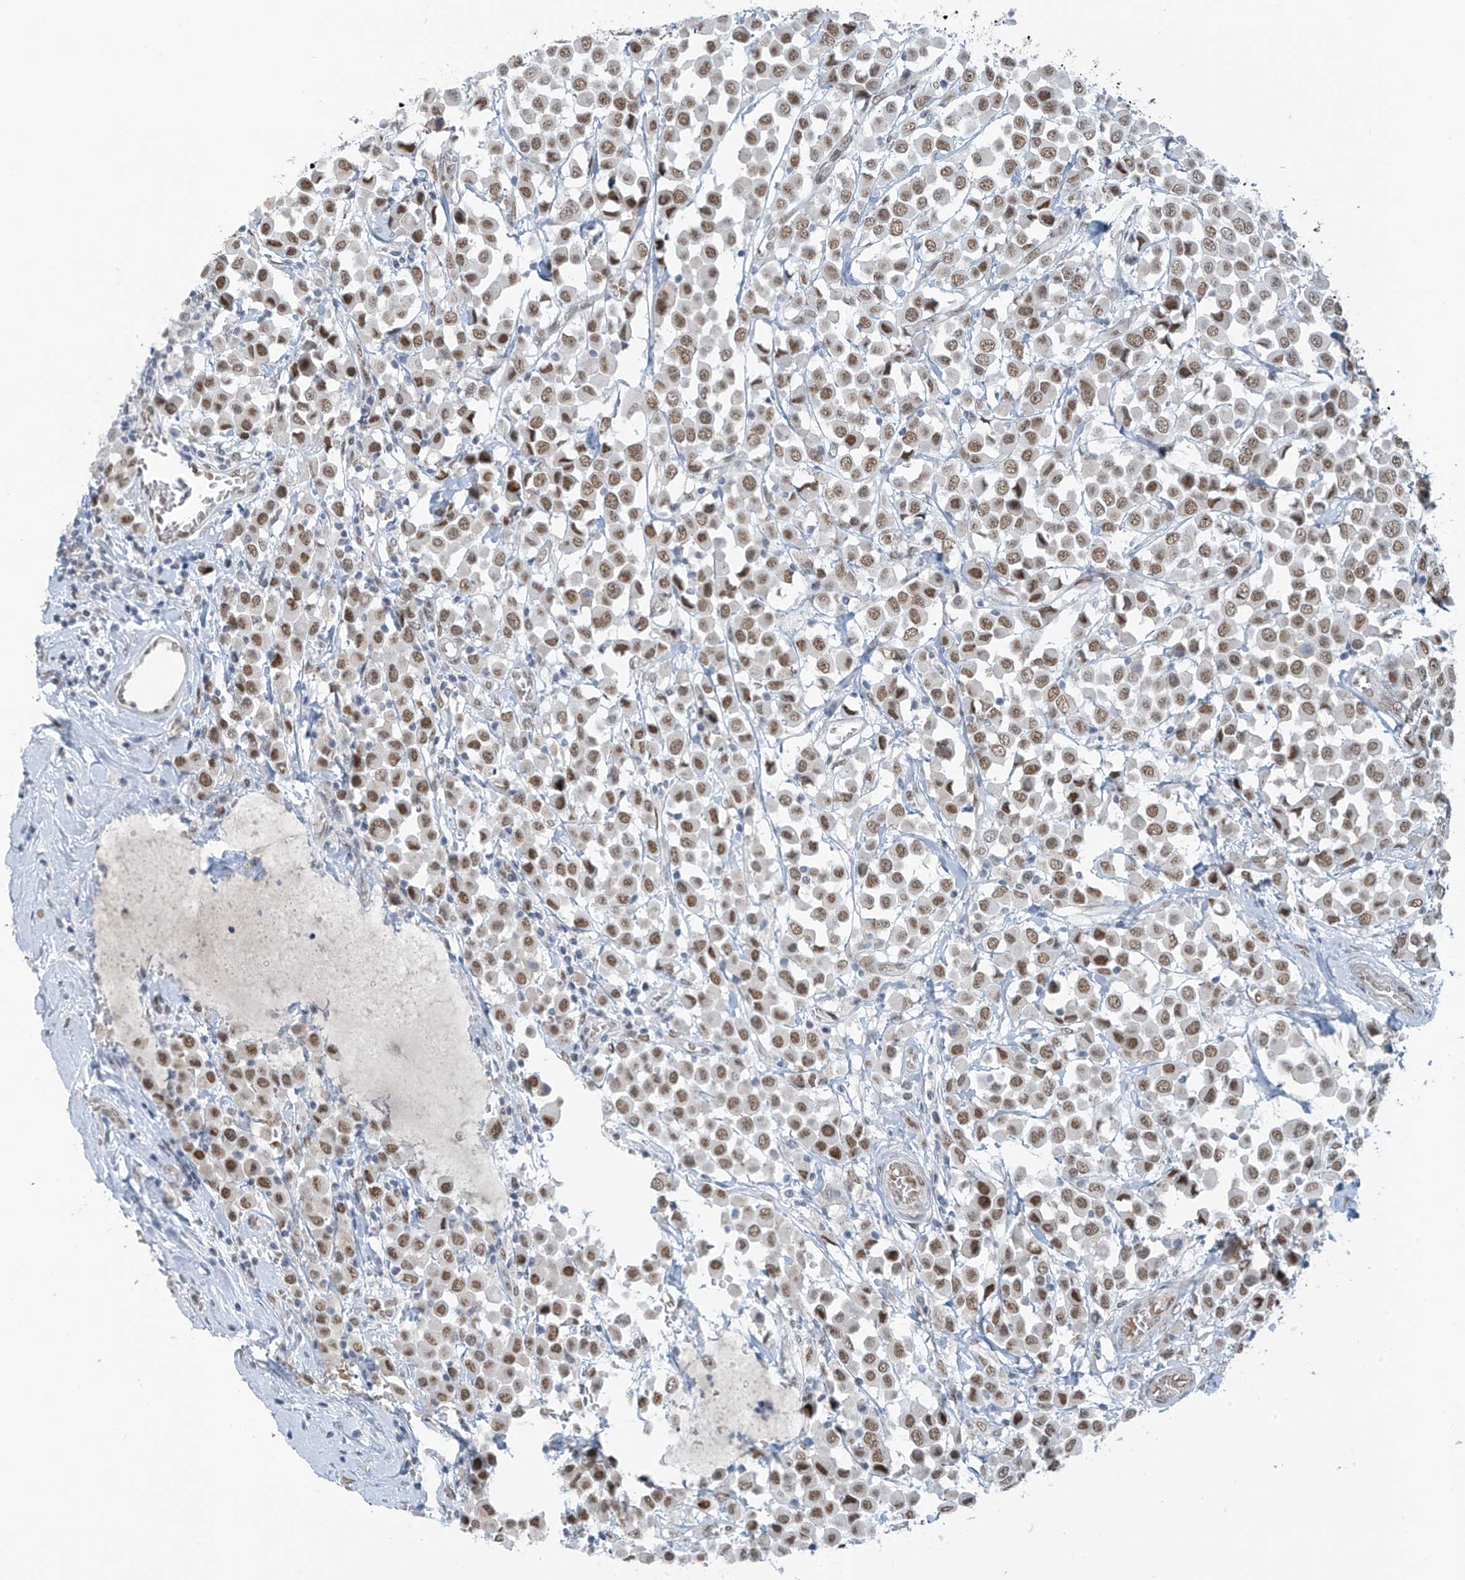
{"staining": {"intensity": "moderate", "quantity": ">75%", "location": "nuclear"}, "tissue": "breast cancer", "cell_type": "Tumor cells", "image_type": "cancer", "snomed": [{"axis": "morphology", "description": "Duct carcinoma"}, {"axis": "topography", "description": "Breast"}], "caption": "This is a micrograph of immunohistochemistry (IHC) staining of breast cancer, which shows moderate staining in the nuclear of tumor cells.", "gene": "MCM9", "patient": {"sex": "female", "age": 61}}